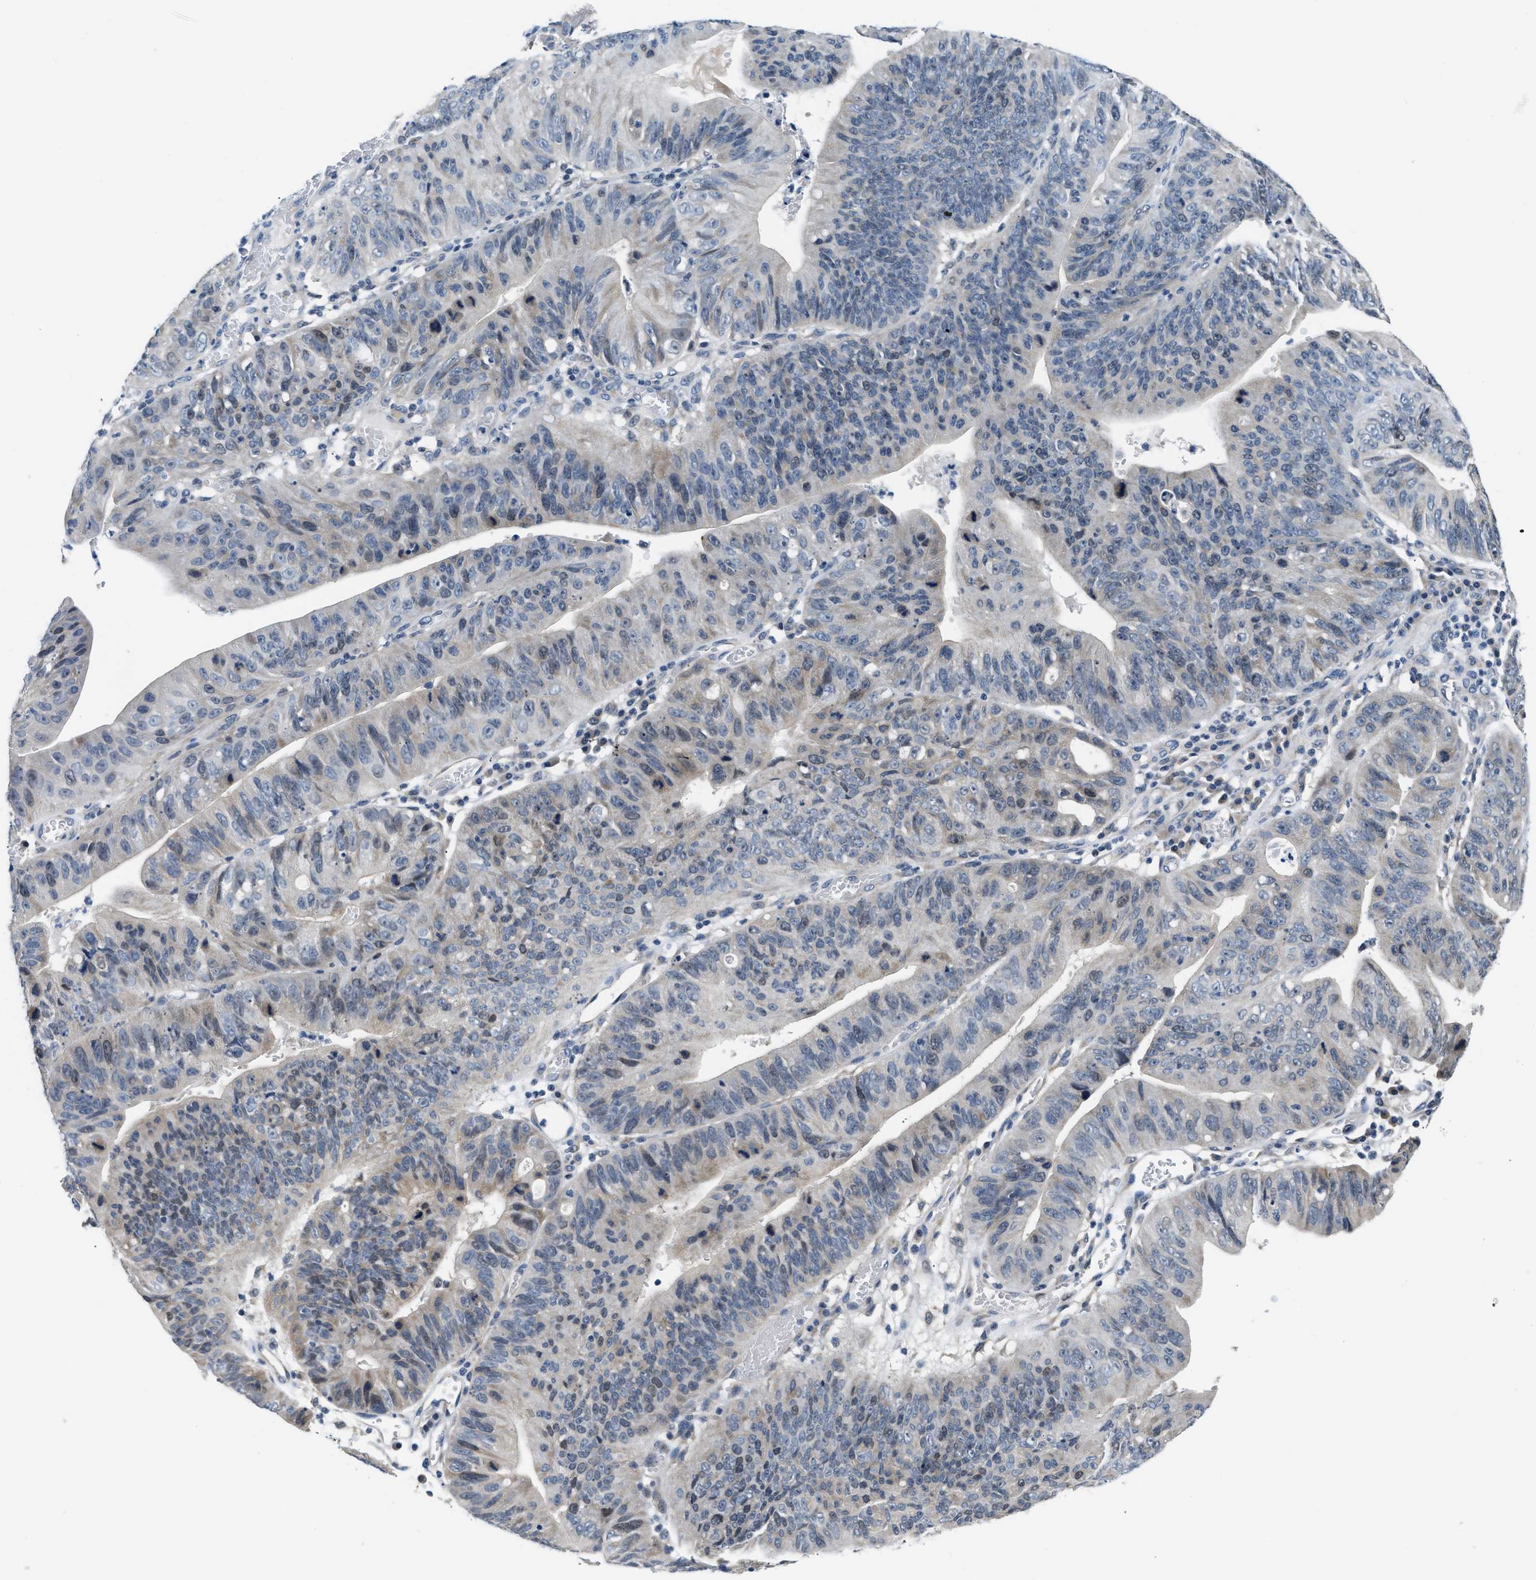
{"staining": {"intensity": "weak", "quantity": "<25%", "location": "cytoplasmic/membranous"}, "tissue": "stomach cancer", "cell_type": "Tumor cells", "image_type": "cancer", "snomed": [{"axis": "morphology", "description": "Adenocarcinoma, NOS"}, {"axis": "topography", "description": "Stomach"}], "caption": "Micrograph shows no protein expression in tumor cells of stomach adenocarcinoma tissue. Brightfield microscopy of immunohistochemistry (IHC) stained with DAB (brown) and hematoxylin (blue), captured at high magnification.", "gene": "CLGN", "patient": {"sex": "male", "age": 59}}